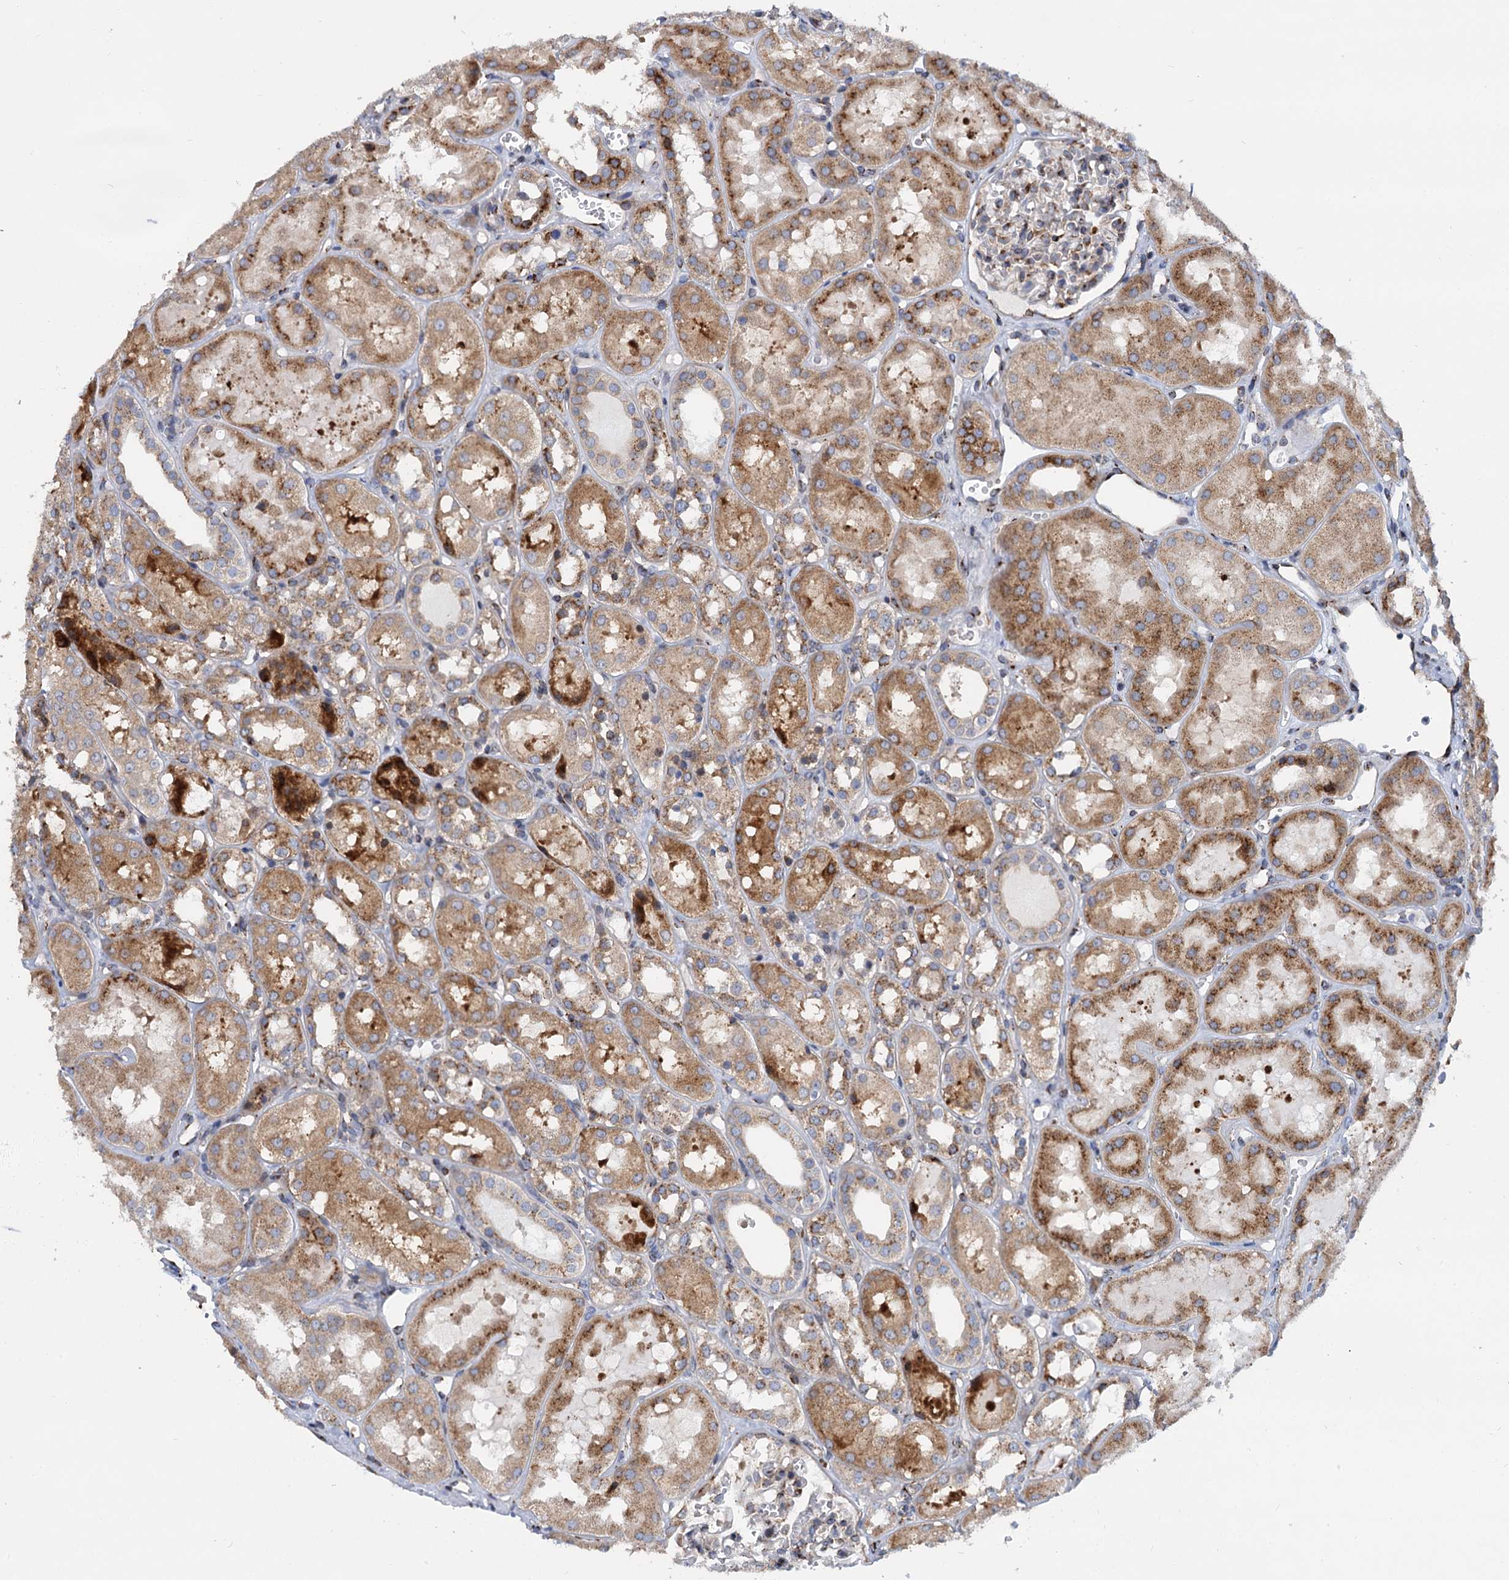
{"staining": {"intensity": "moderate", "quantity": "25%-75%", "location": "cytoplasmic/membranous"}, "tissue": "kidney", "cell_type": "Cells in glomeruli", "image_type": "normal", "snomed": [{"axis": "morphology", "description": "Normal tissue, NOS"}, {"axis": "topography", "description": "Kidney"}], "caption": "A brown stain shows moderate cytoplasmic/membranous positivity of a protein in cells in glomeruli of benign human kidney.", "gene": "SUPT20H", "patient": {"sex": "male", "age": 16}}